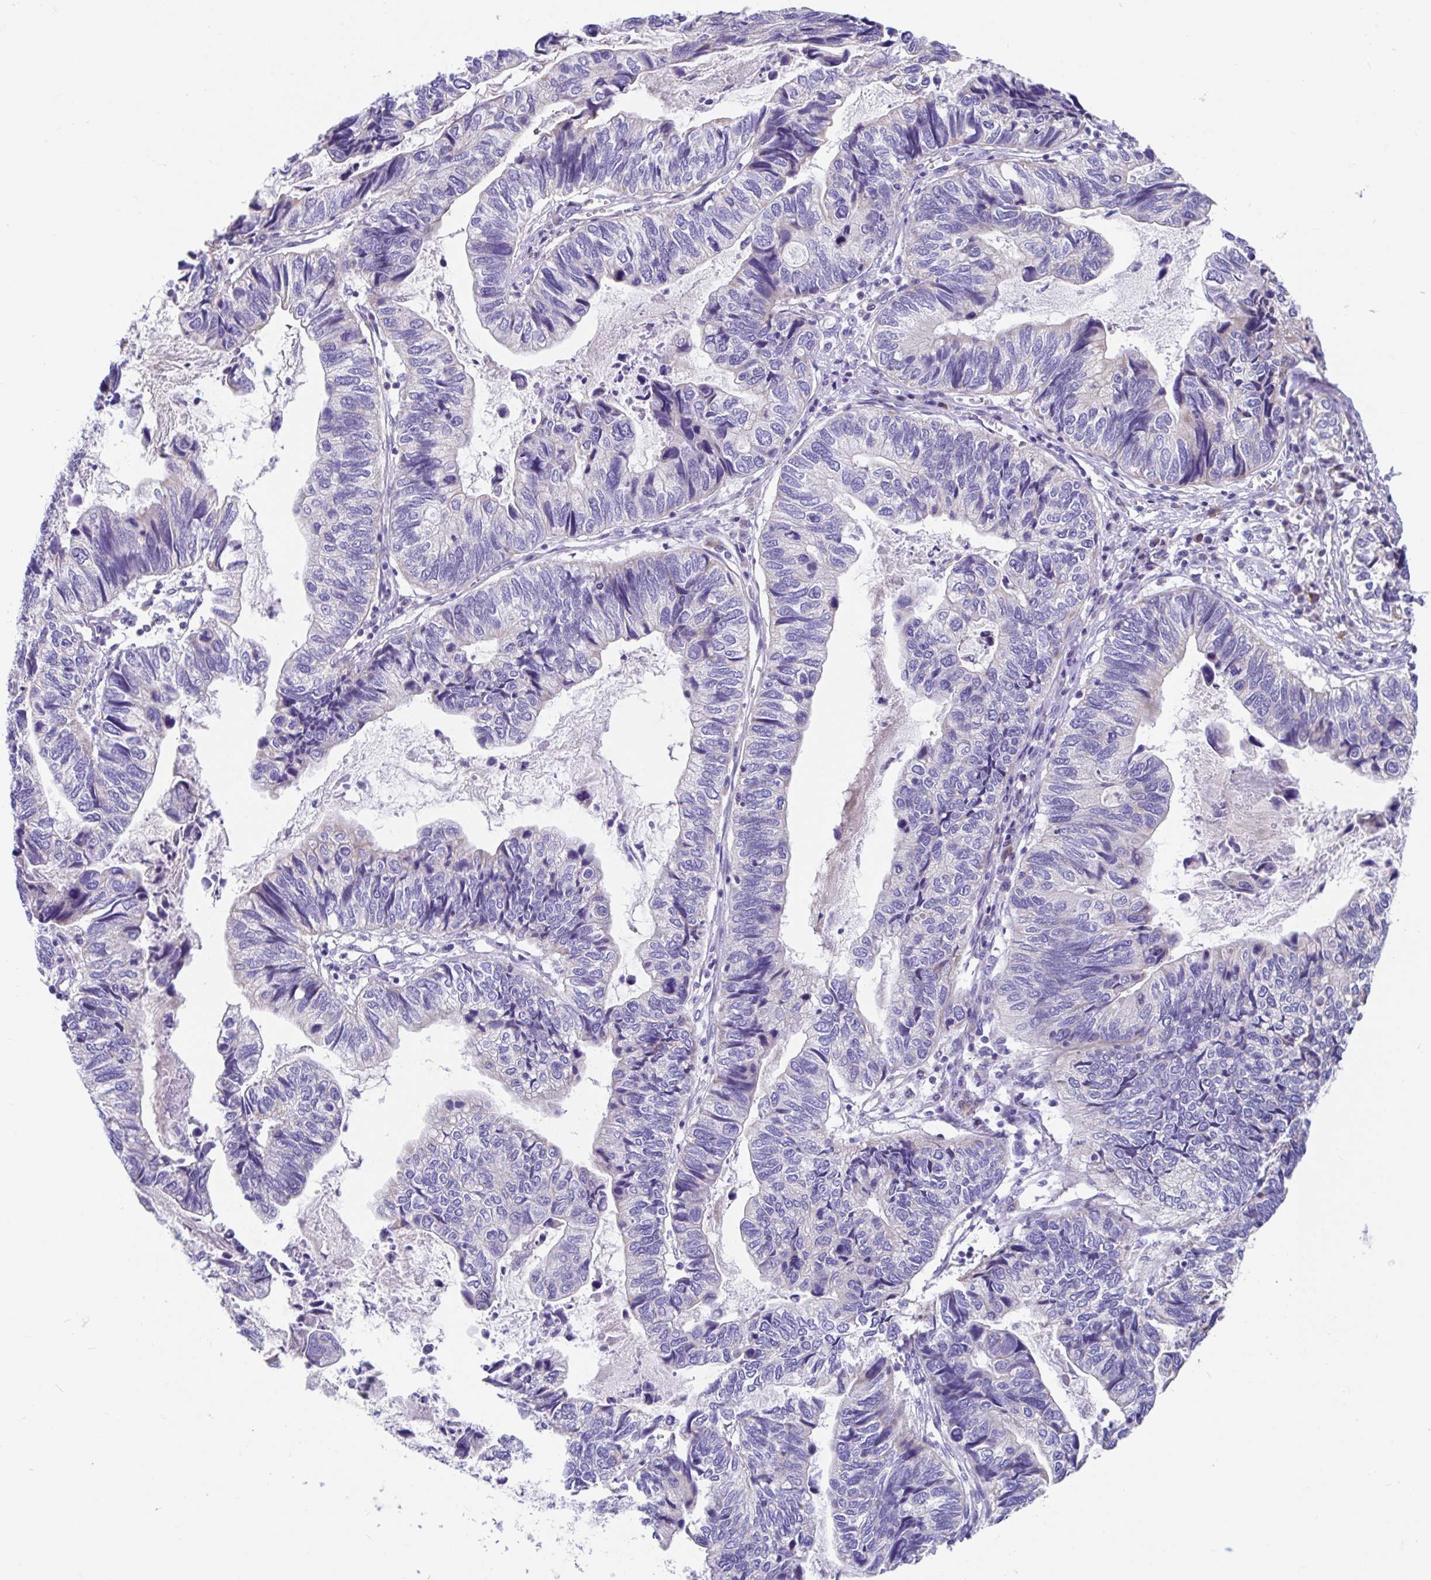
{"staining": {"intensity": "negative", "quantity": "none", "location": "none"}, "tissue": "stomach cancer", "cell_type": "Tumor cells", "image_type": "cancer", "snomed": [{"axis": "morphology", "description": "Adenocarcinoma, NOS"}, {"axis": "topography", "description": "Stomach, upper"}], "caption": "Human adenocarcinoma (stomach) stained for a protein using immunohistochemistry displays no positivity in tumor cells.", "gene": "CCSAP", "patient": {"sex": "female", "age": 67}}